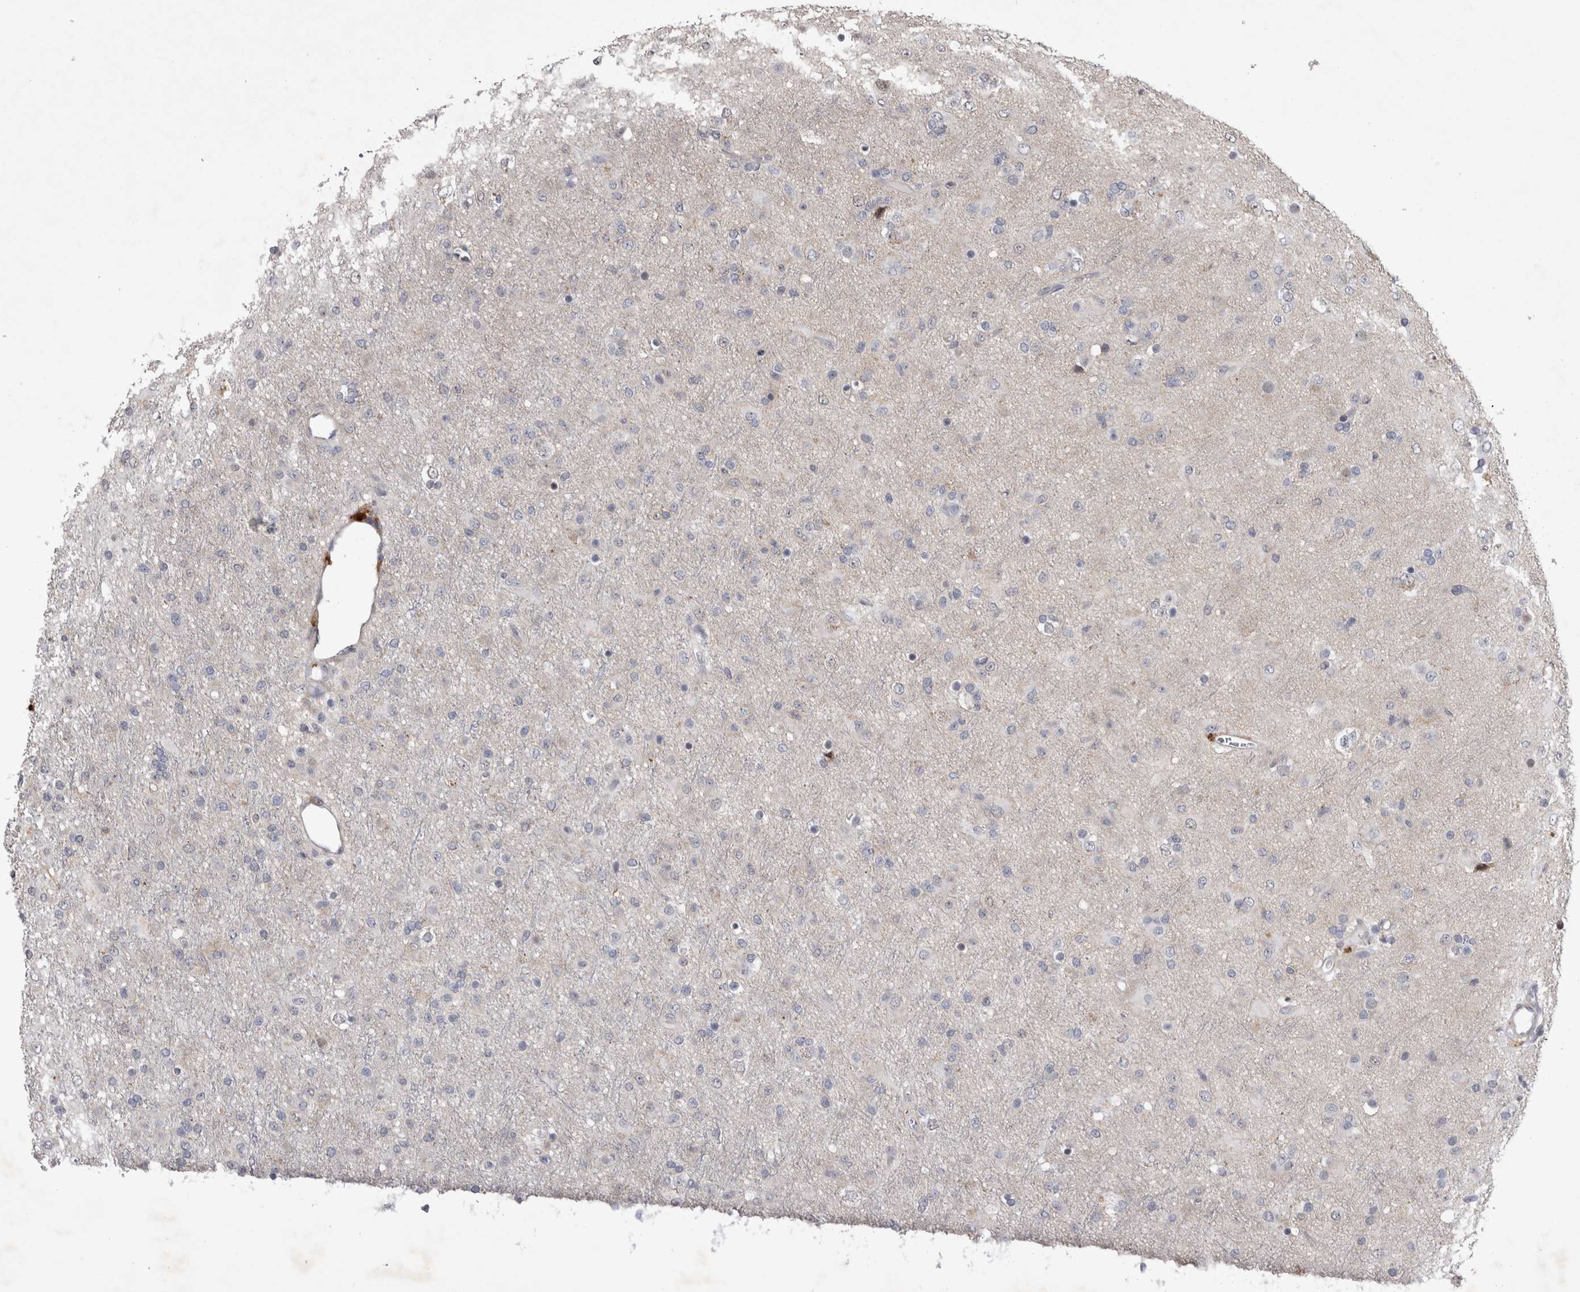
{"staining": {"intensity": "negative", "quantity": "none", "location": "none"}, "tissue": "glioma", "cell_type": "Tumor cells", "image_type": "cancer", "snomed": [{"axis": "morphology", "description": "Glioma, malignant, Low grade"}, {"axis": "topography", "description": "Brain"}], "caption": "DAB (3,3'-diaminobenzidine) immunohistochemical staining of human malignant low-grade glioma demonstrates no significant expression in tumor cells.", "gene": "IFI44", "patient": {"sex": "male", "age": 65}}